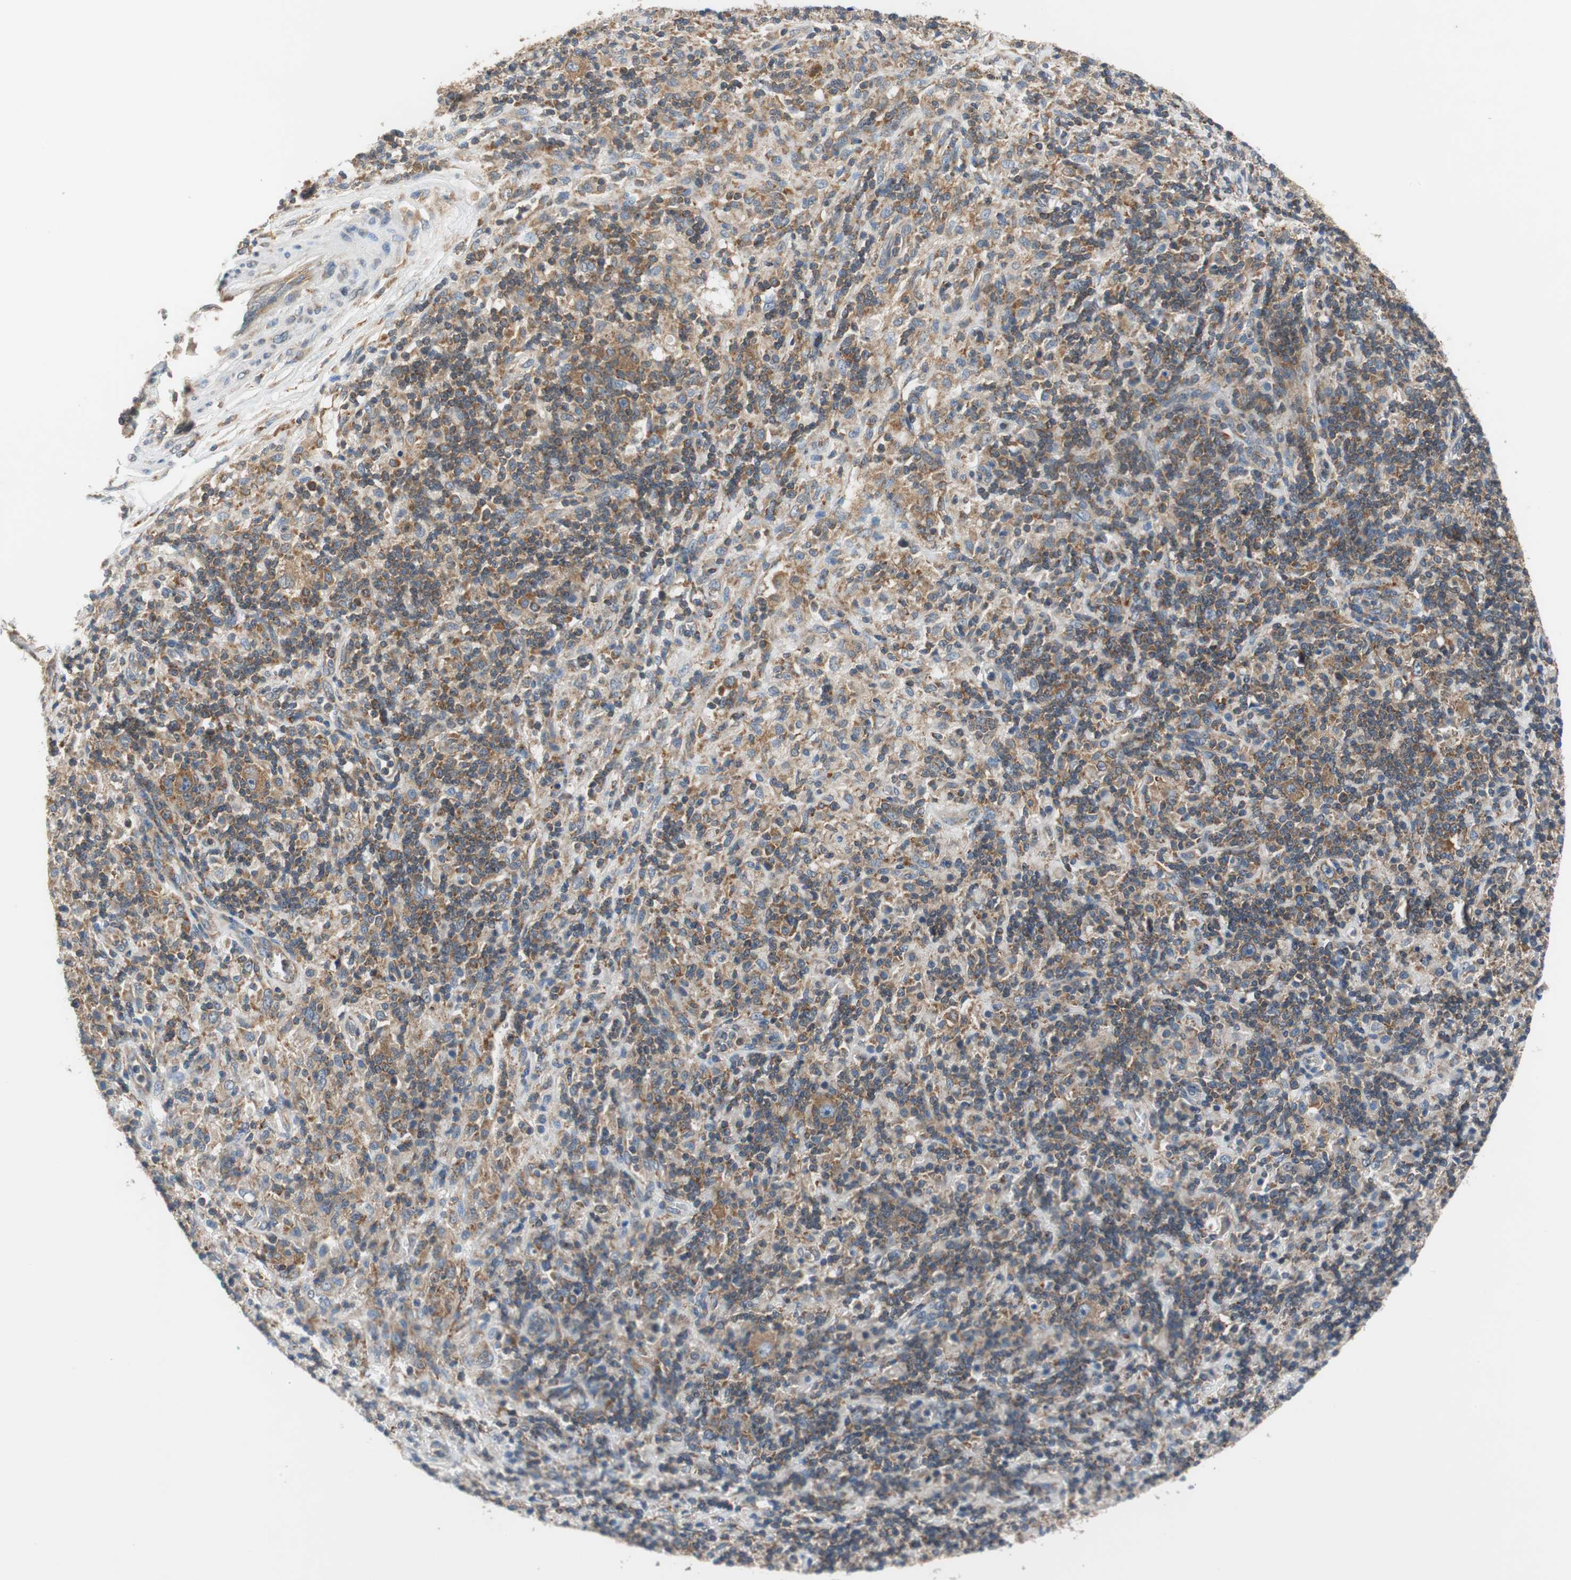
{"staining": {"intensity": "moderate", "quantity": ">75%", "location": "cytoplasmic/membranous"}, "tissue": "lymphoma", "cell_type": "Tumor cells", "image_type": "cancer", "snomed": [{"axis": "morphology", "description": "Hodgkin's disease, NOS"}, {"axis": "topography", "description": "Lymph node"}], "caption": "Immunohistochemical staining of lymphoma displays medium levels of moderate cytoplasmic/membranous protein positivity in approximately >75% of tumor cells. The protein of interest is shown in brown color, while the nuclei are stained blue.", "gene": "CNOT3", "patient": {"sex": "male", "age": 70}}